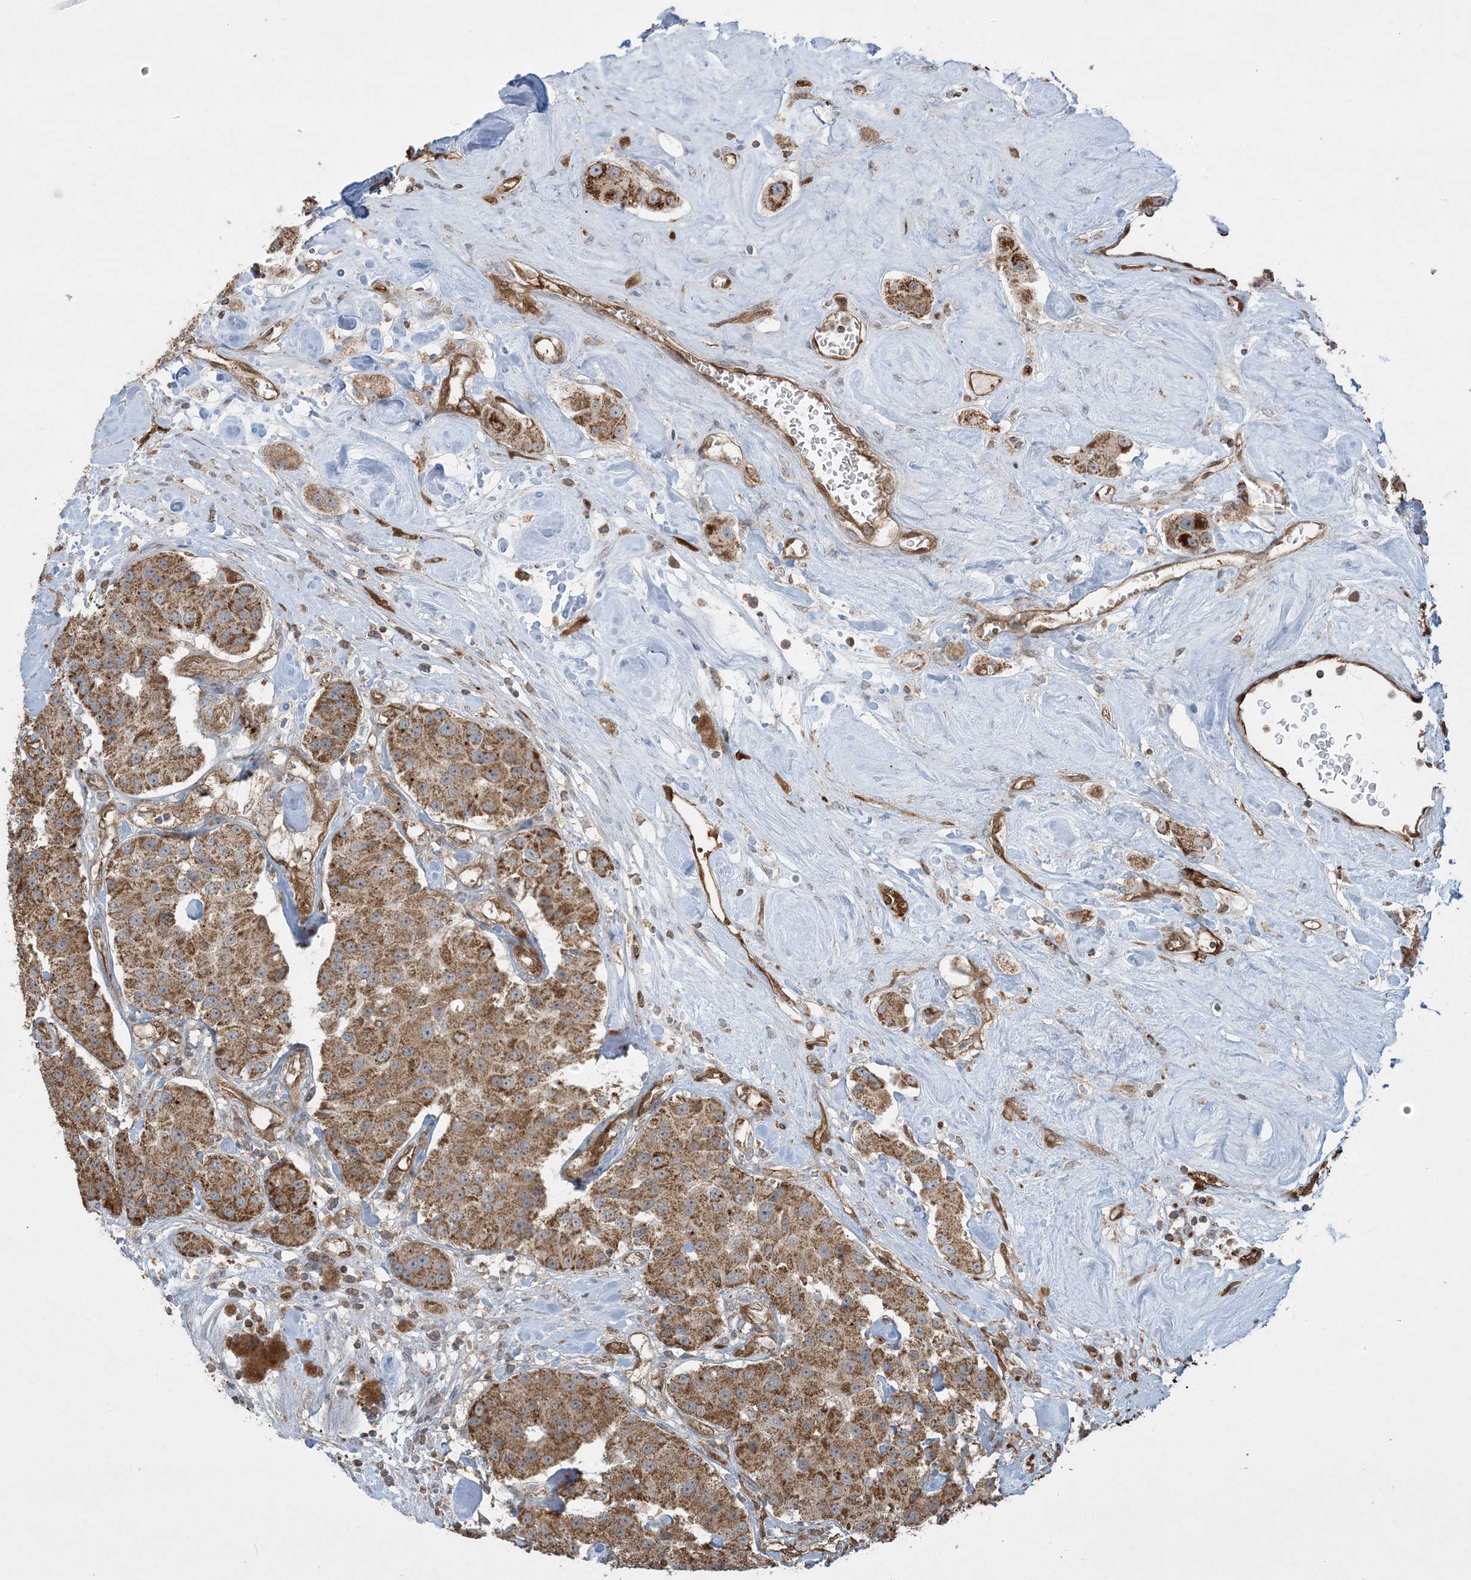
{"staining": {"intensity": "moderate", "quantity": ">75%", "location": "cytoplasmic/membranous"}, "tissue": "carcinoid", "cell_type": "Tumor cells", "image_type": "cancer", "snomed": [{"axis": "morphology", "description": "Carcinoid, malignant, NOS"}, {"axis": "topography", "description": "Pancreas"}], "caption": "An IHC image of neoplastic tissue is shown. Protein staining in brown shows moderate cytoplasmic/membranous positivity in malignant carcinoid within tumor cells. Ihc stains the protein in brown and the nuclei are stained blue.", "gene": "PPM1F", "patient": {"sex": "male", "age": 41}}